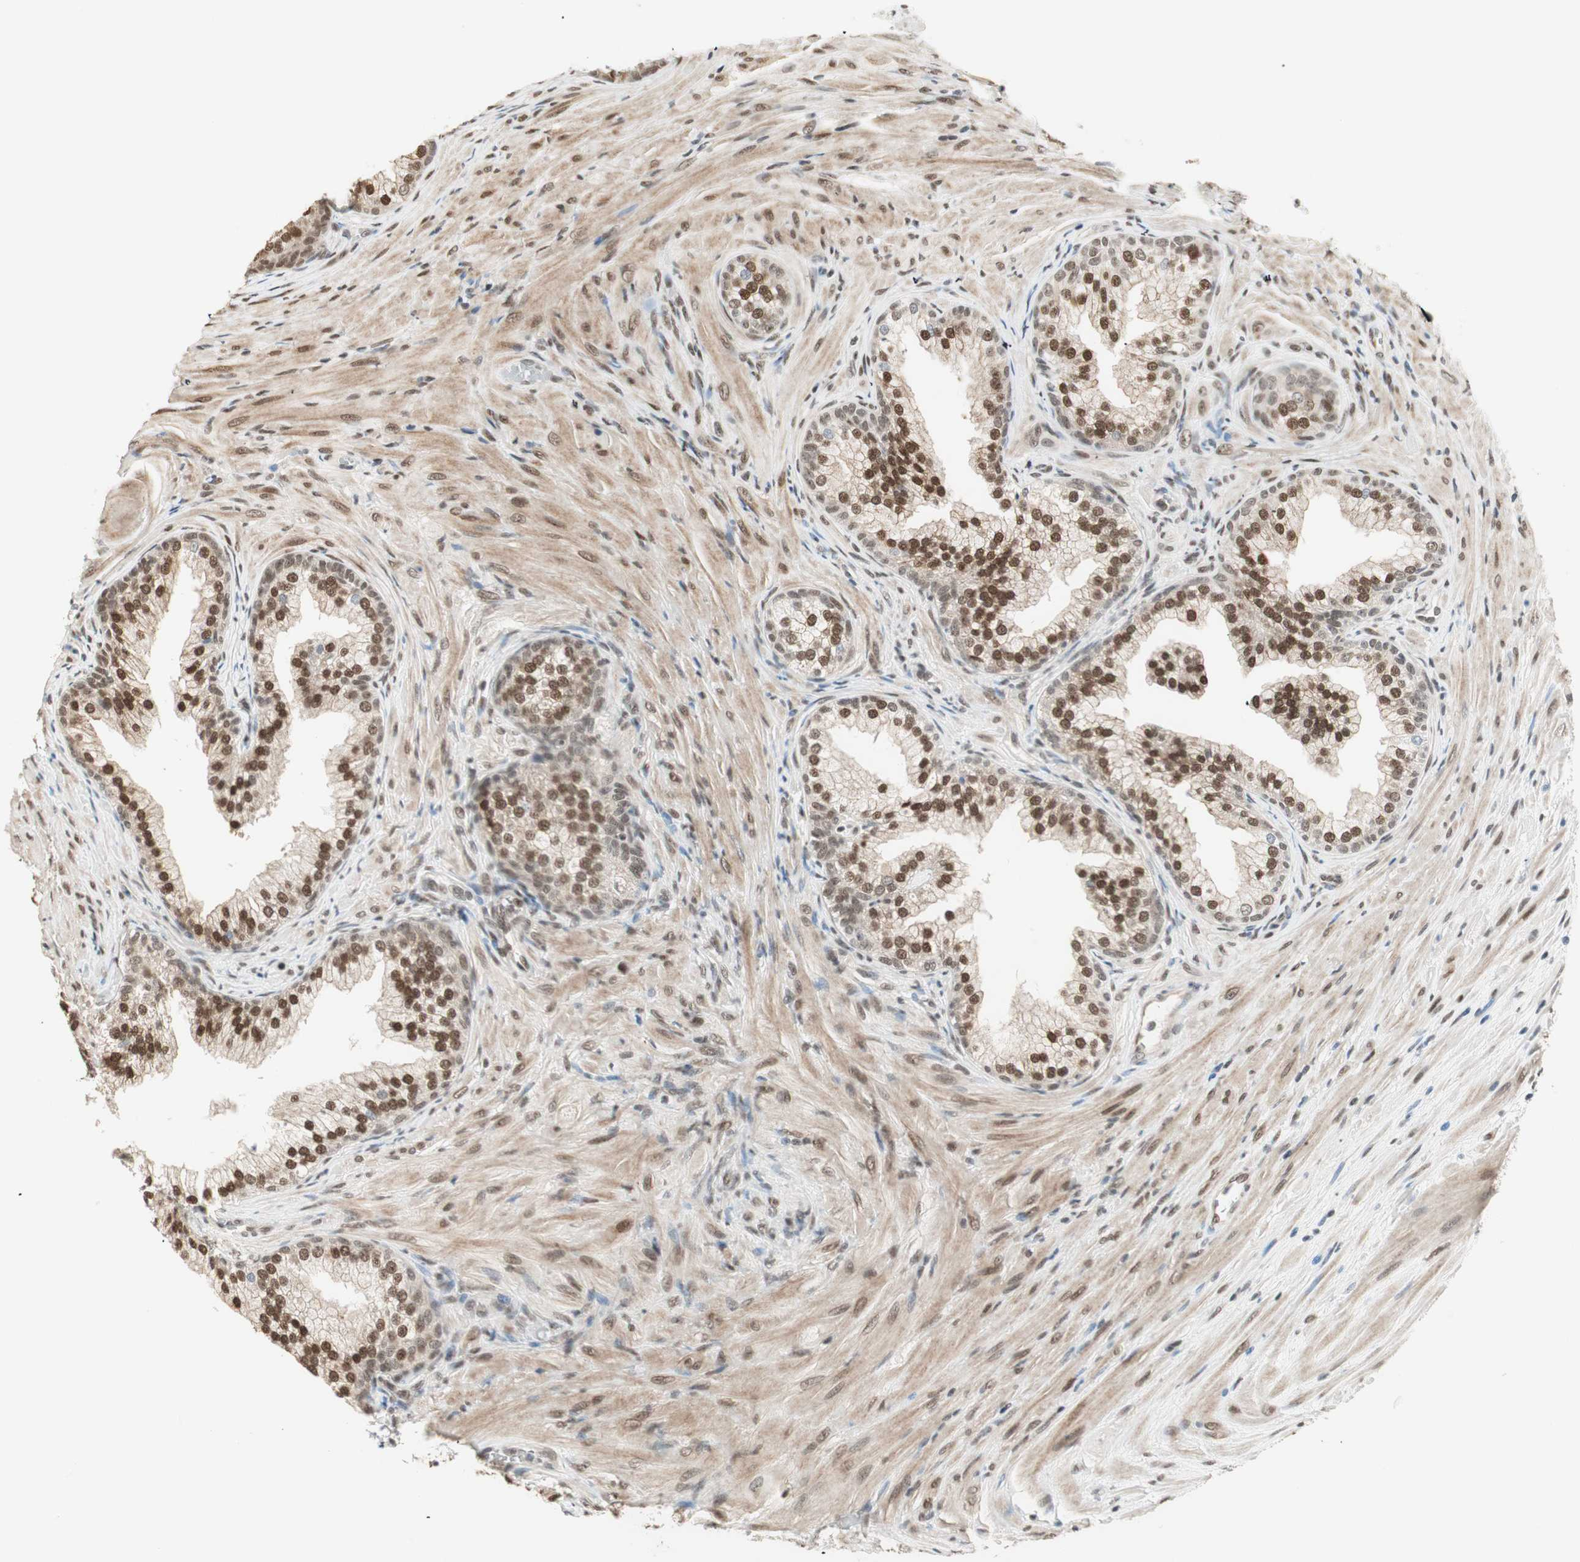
{"staining": {"intensity": "moderate", "quantity": ">75%", "location": "cytoplasmic/membranous,nuclear"}, "tissue": "prostate", "cell_type": "Glandular cells", "image_type": "normal", "snomed": [{"axis": "morphology", "description": "Normal tissue, NOS"}, {"axis": "topography", "description": "Prostate"}], "caption": "The histopathology image reveals staining of benign prostate, revealing moderate cytoplasmic/membranous,nuclear protein positivity (brown color) within glandular cells.", "gene": "ZBTB17", "patient": {"sex": "male", "age": 76}}